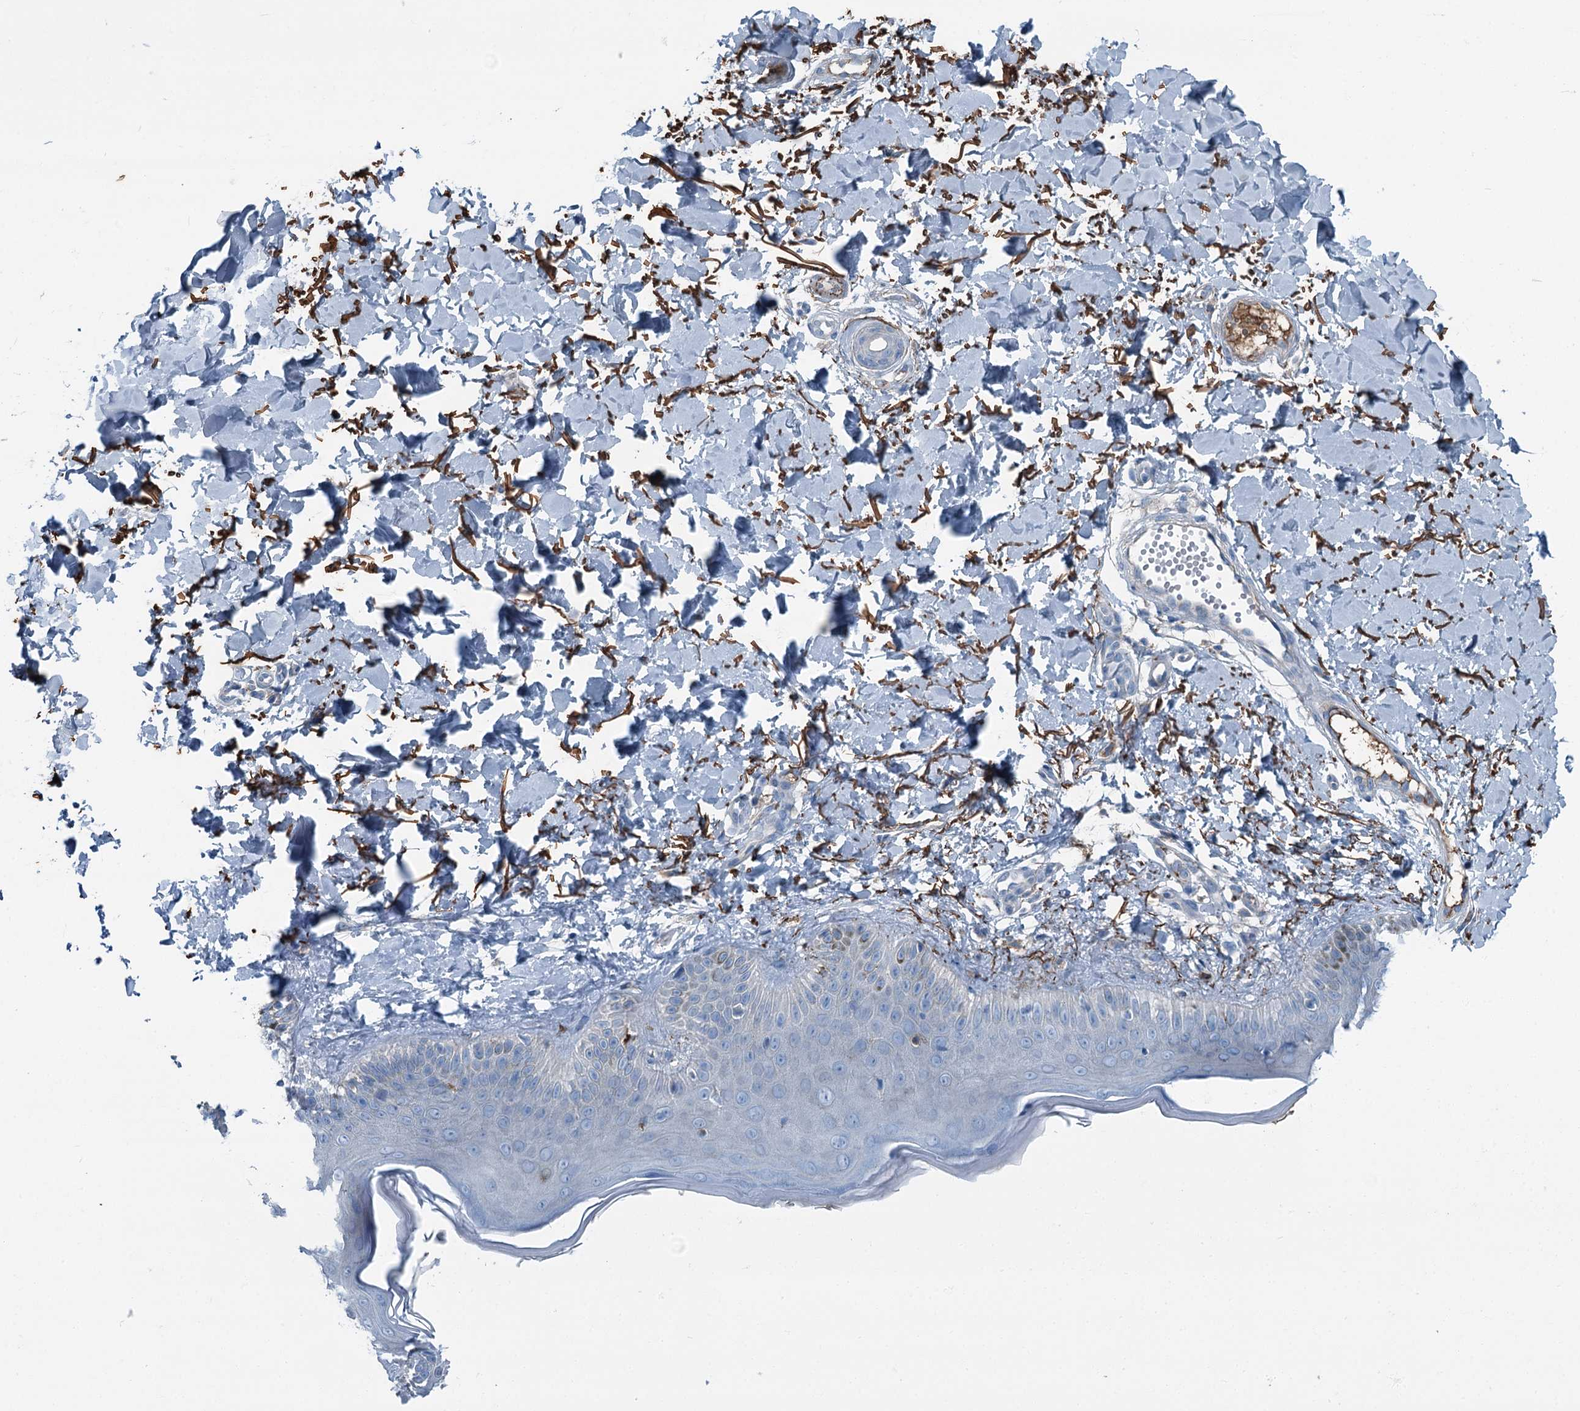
{"staining": {"intensity": "moderate", "quantity": ">75%", "location": "cytoplasmic/membranous"}, "tissue": "skin", "cell_type": "Fibroblasts", "image_type": "normal", "snomed": [{"axis": "morphology", "description": "Normal tissue, NOS"}, {"axis": "topography", "description": "Skin"}], "caption": "Brown immunohistochemical staining in benign skin shows moderate cytoplasmic/membranous staining in about >75% of fibroblasts.", "gene": "AXL", "patient": {"sex": "male", "age": 52}}